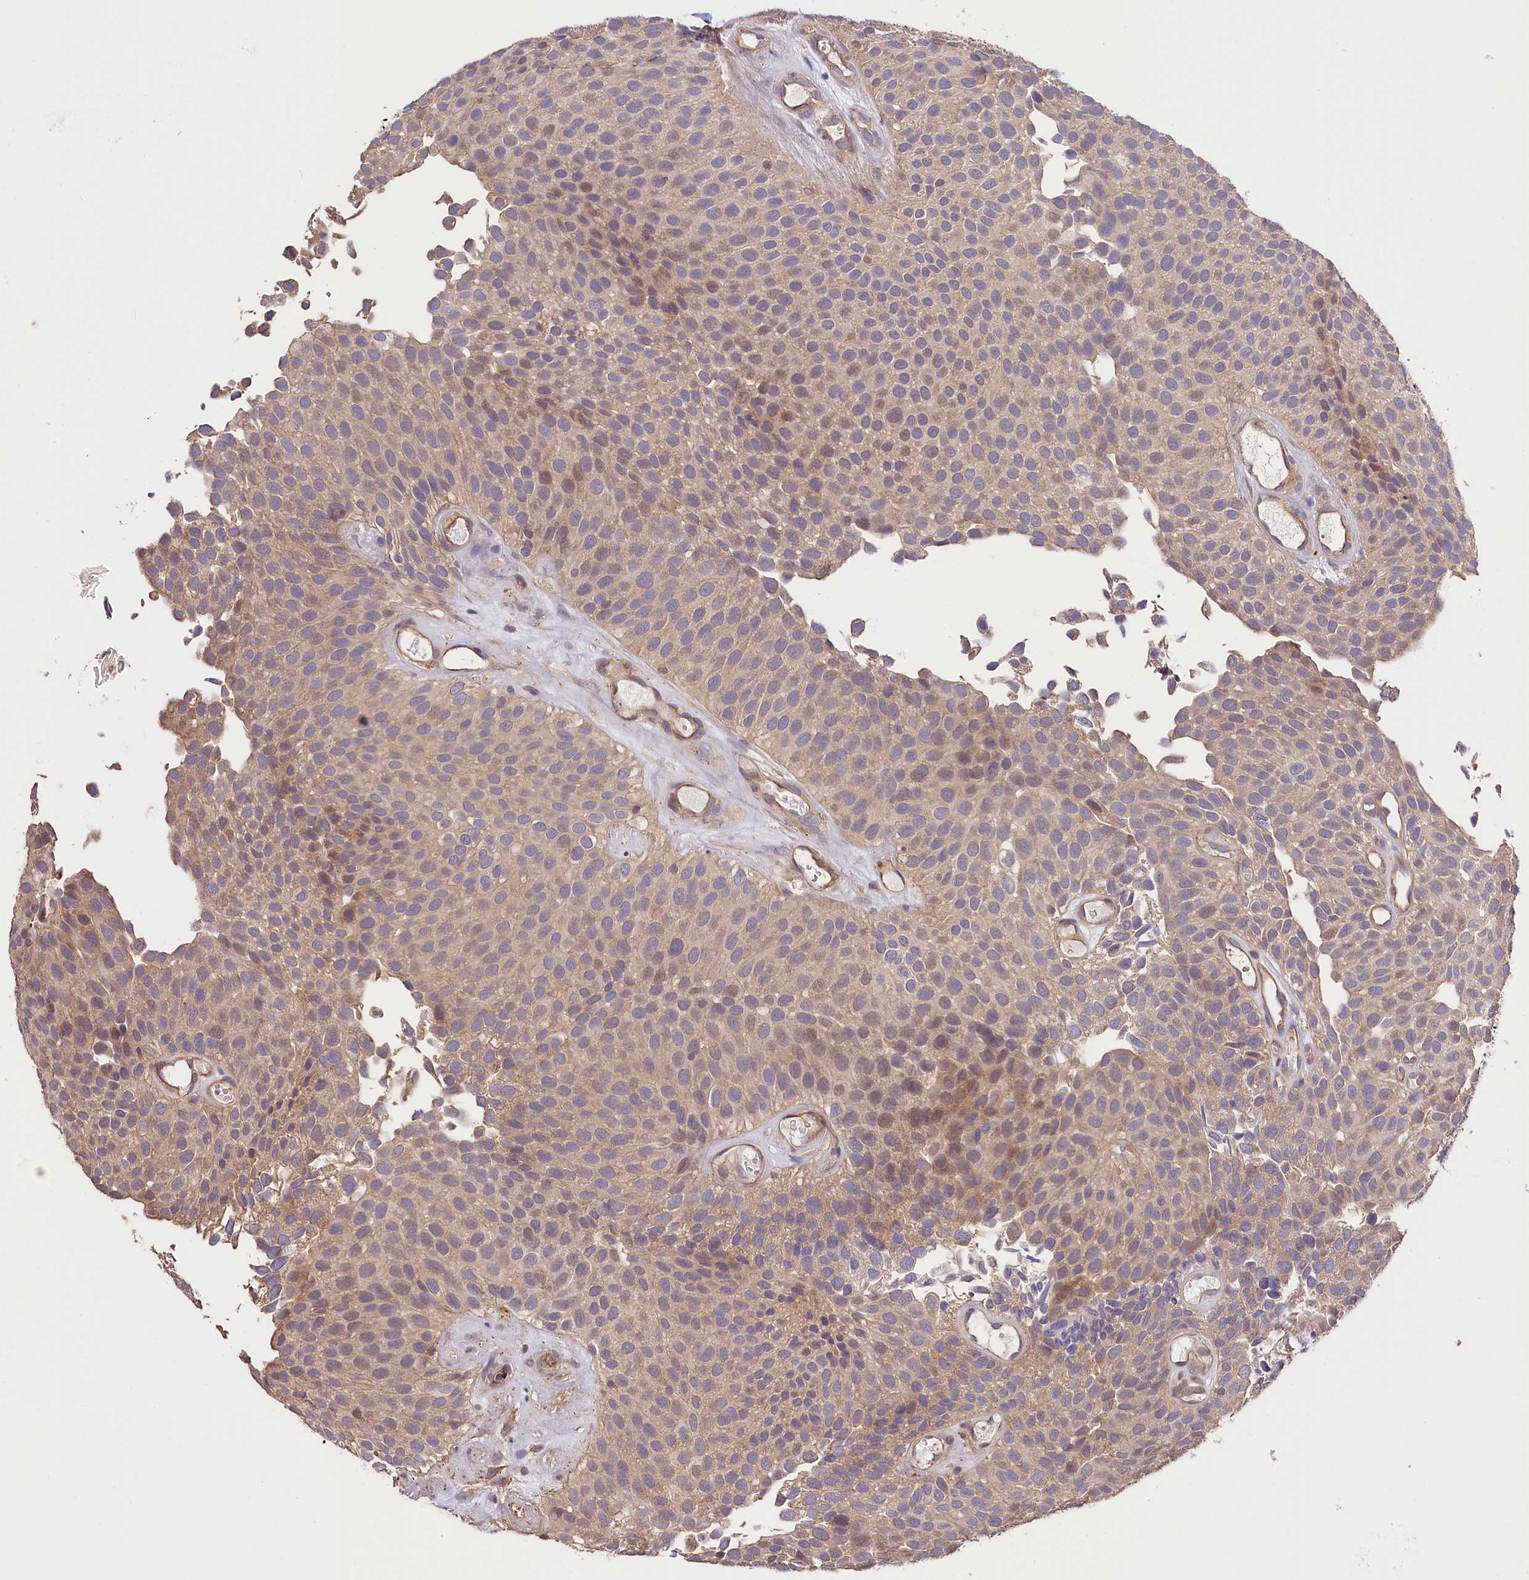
{"staining": {"intensity": "weak", "quantity": "25%-75%", "location": "cytoplasmic/membranous"}, "tissue": "urothelial cancer", "cell_type": "Tumor cells", "image_type": "cancer", "snomed": [{"axis": "morphology", "description": "Urothelial carcinoma, Low grade"}, {"axis": "topography", "description": "Urinary bladder"}], "caption": "DAB immunohistochemical staining of urothelial cancer shows weak cytoplasmic/membranous protein expression in about 25%-75% of tumor cells. The protein of interest is stained brown, and the nuclei are stained in blue (DAB (3,3'-diaminobenzidine) IHC with brightfield microscopy, high magnification).", "gene": "CES3", "patient": {"sex": "male", "age": 89}}